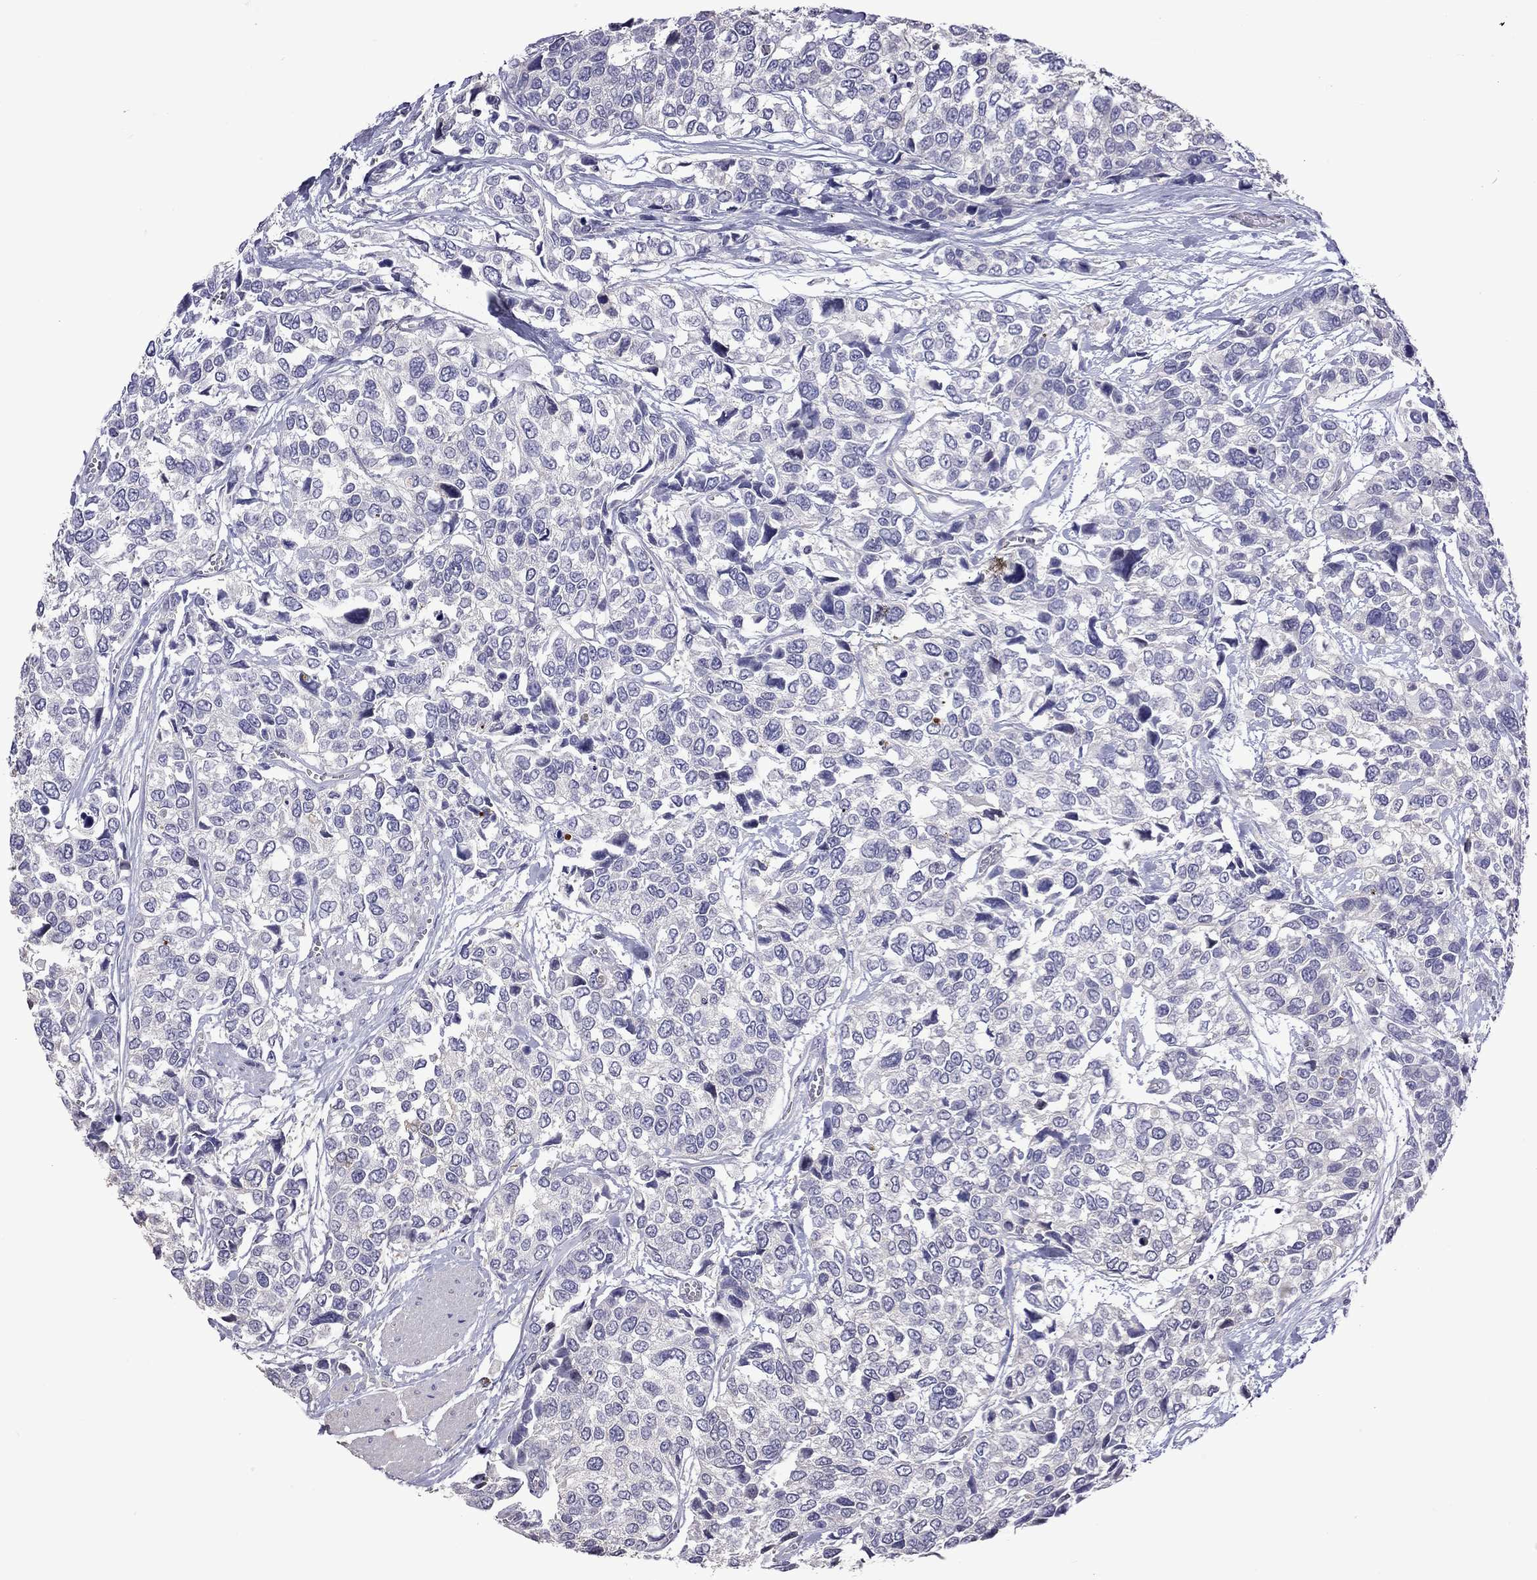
{"staining": {"intensity": "negative", "quantity": "none", "location": "none"}, "tissue": "urothelial cancer", "cell_type": "Tumor cells", "image_type": "cancer", "snomed": [{"axis": "morphology", "description": "Urothelial carcinoma, High grade"}, {"axis": "topography", "description": "Urinary bladder"}], "caption": "The photomicrograph demonstrates no staining of tumor cells in urothelial carcinoma (high-grade).", "gene": "FEZ1", "patient": {"sex": "male", "age": 77}}